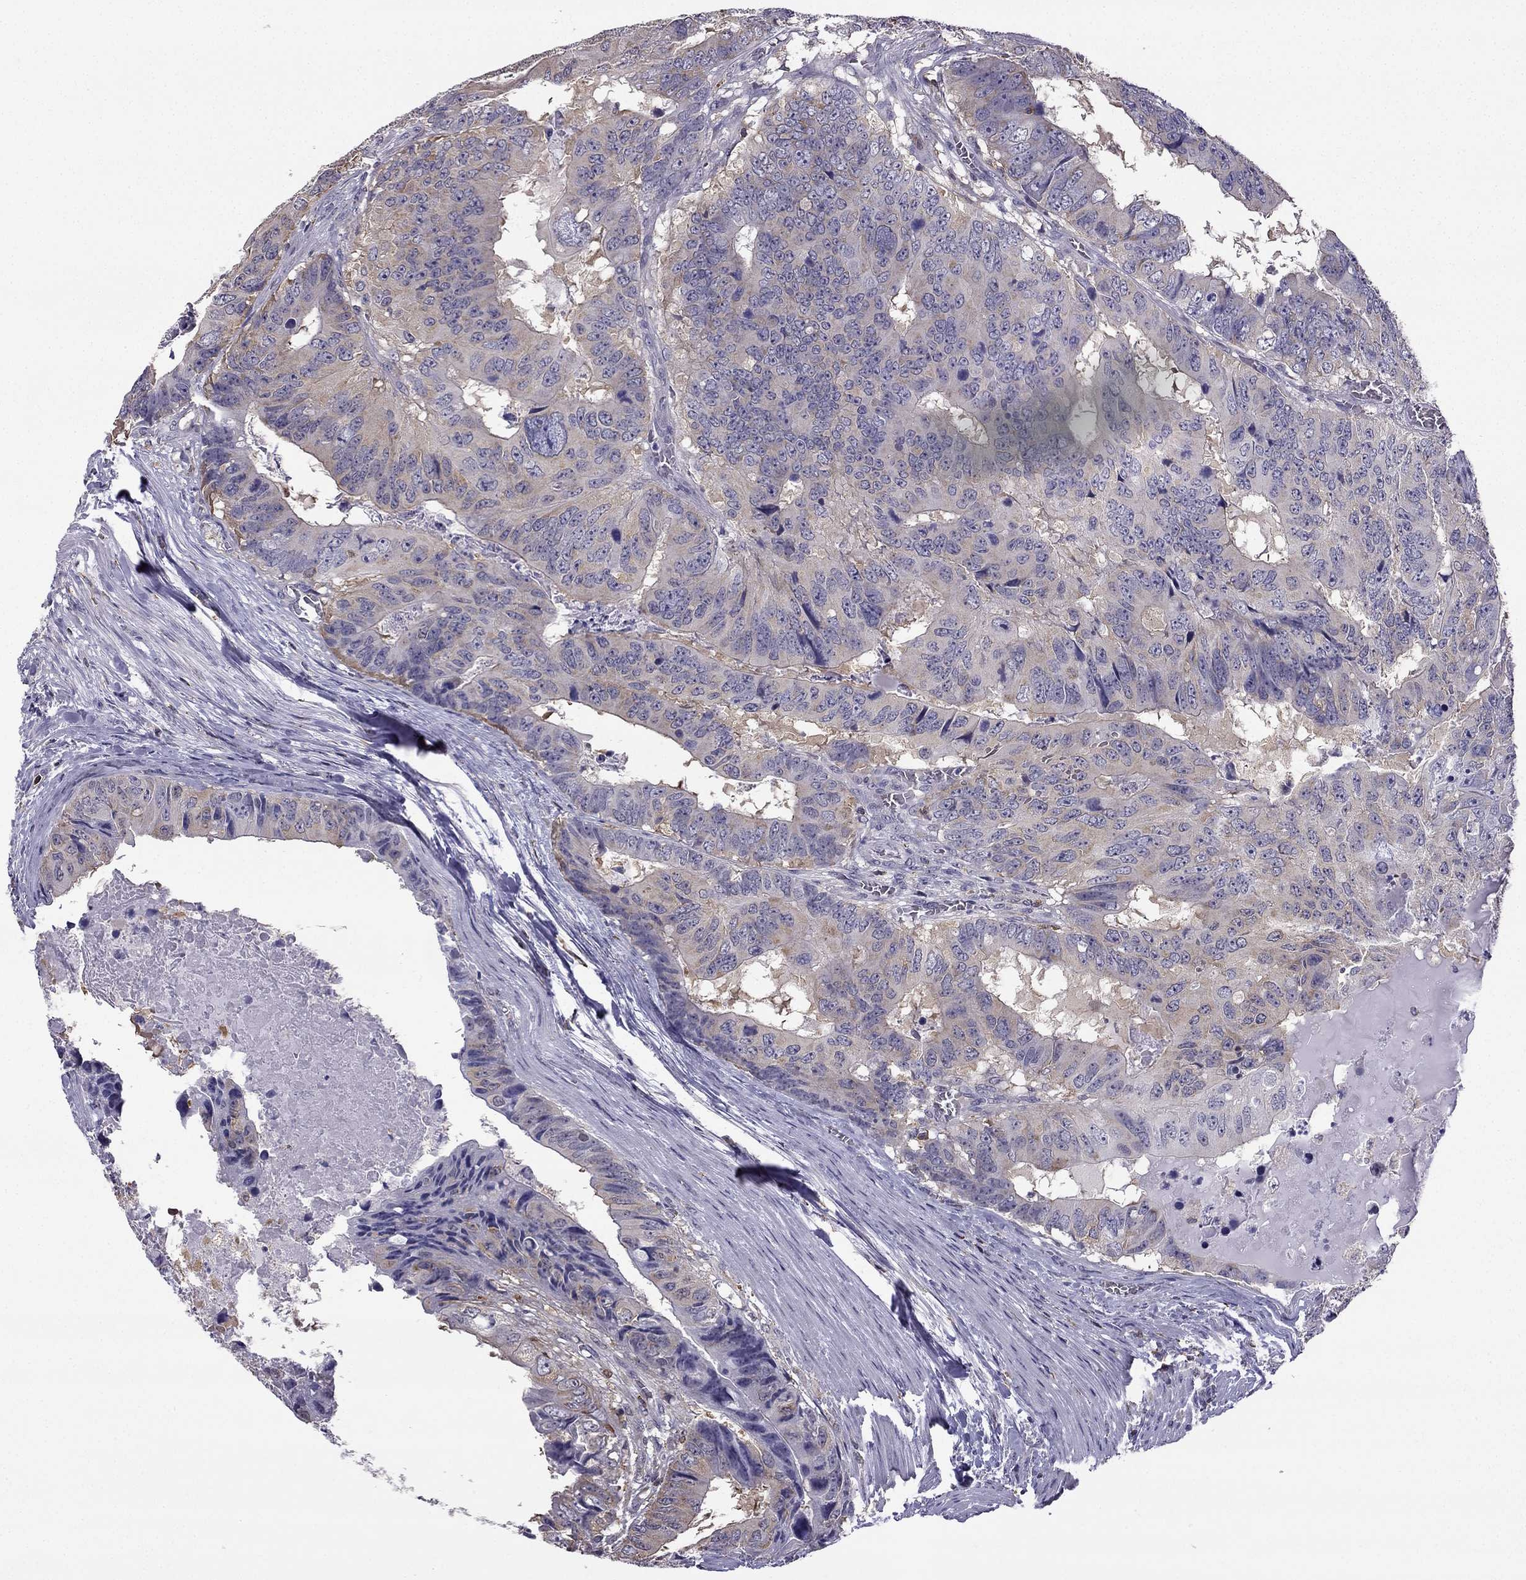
{"staining": {"intensity": "weak", "quantity": "25%-75%", "location": "cytoplasmic/membranous"}, "tissue": "colorectal cancer", "cell_type": "Tumor cells", "image_type": "cancer", "snomed": [{"axis": "morphology", "description": "Adenocarcinoma, NOS"}, {"axis": "topography", "description": "Colon"}], "caption": "Immunohistochemistry (IHC) histopathology image of neoplastic tissue: human colorectal adenocarcinoma stained using IHC demonstrates low levels of weak protein expression localized specifically in the cytoplasmic/membranous of tumor cells, appearing as a cytoplasmic/membranous brown color.", "gene": "CCK", "patient": {"sex": "male", "age": 79}}